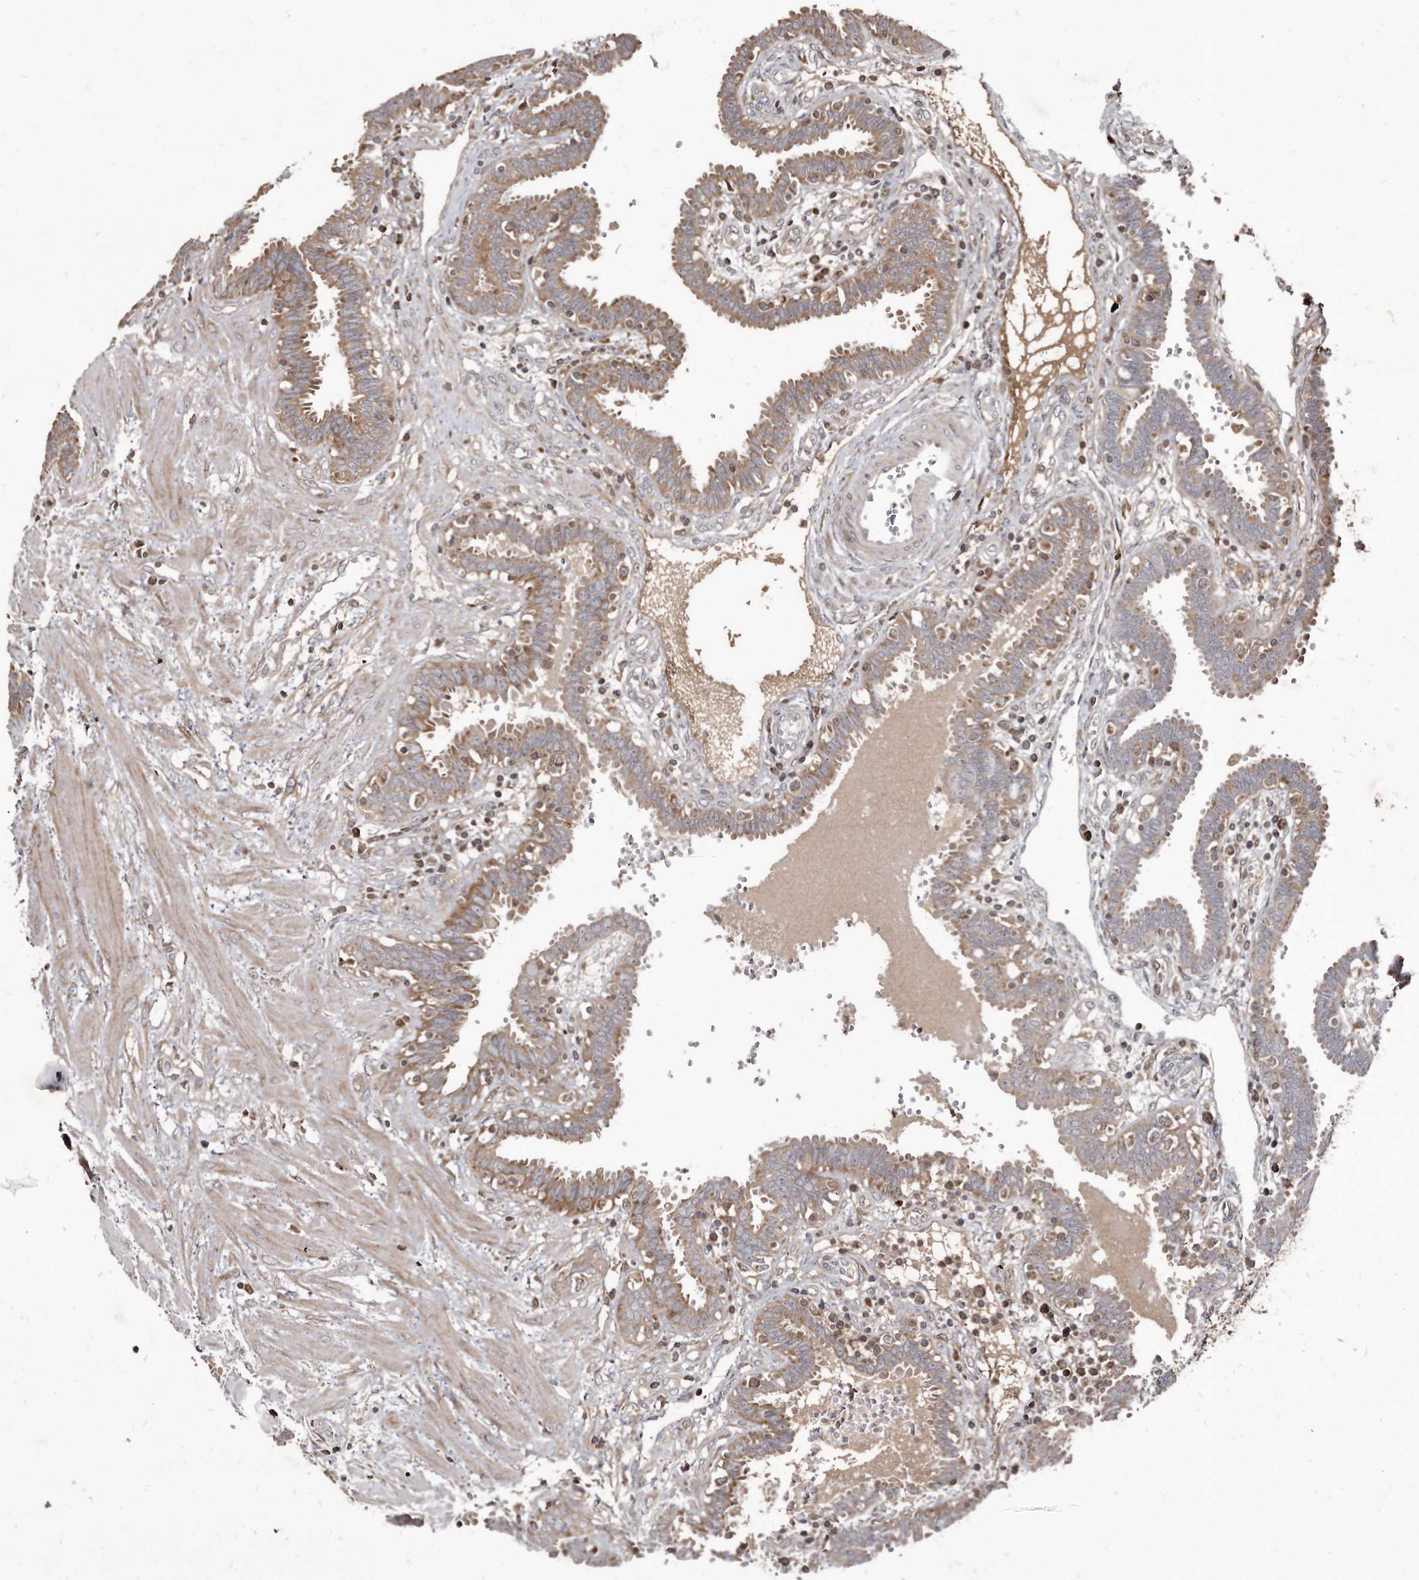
{"staining": {"intensity": "moderate", "quantity": ">75%", "location": "cytoplasmic/membranous"}, "tissue": "fallopian tube", "cell_type": "Glandular cells", "image_type": "normal", "snomed": [{"axis": "morphology", "description": "Normal tissue, NOS"}, {"axis": "topography", "description": "Fallopian tube"}, {"axis": "topography", "description": "Placenta"}], "caption": "An immunohistochemistry micrograph of unremarkable tissue is shown. Protein staining in brown shows moderate cytoplasmic/membranous positivity in fallopian tube within glandular cells. The staining was performed using DAB (3,3'-diaminobenzidine) to visualize the protein expression in brown, while the nuclei were stained in blue with hematoxylin (Magnification: 20x).", "gene": "FAM136A", "patient": {"sex": "female", "age": 32}}